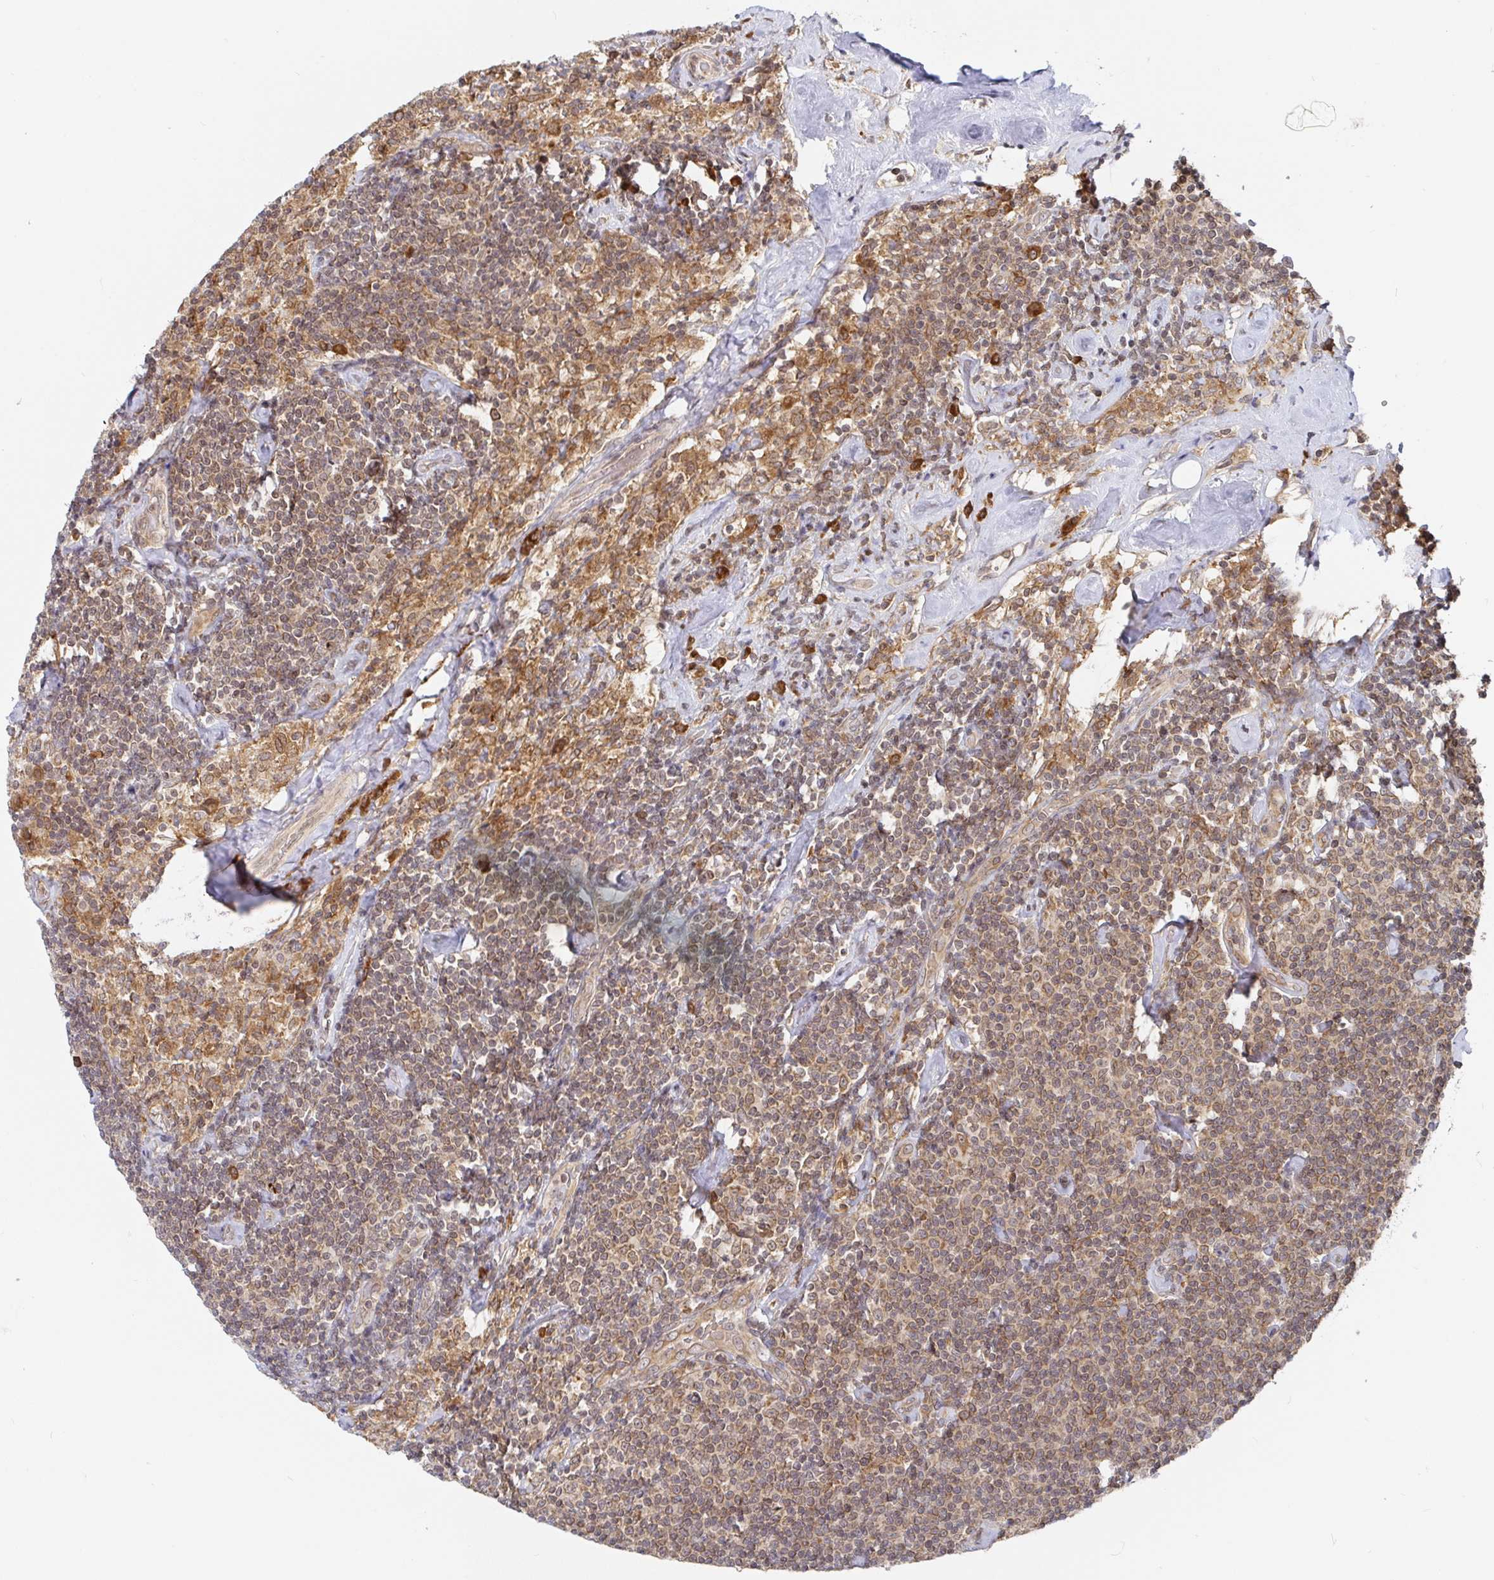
{"staining": {"intensity": "moderate", "quantity": ">75%", "location": "cytoplasmic/membranous"}, "tissue": "lymphoma", "cell_type": "Tumor cells", "image_type": "cancer", "snomed": [{"axis": "morphology", "description": "Malignant lymphoma, non-Hodgkin's type, Low grade"}, {"axis": "topography", "description": "Lymph node"}], "caption": "This micrograph reveals malignant lymphoma, non-Hodgkin's type (low-grade) stained with immunohistochemistry (IHC) to label a protein in brown. The cytoplasmic/membranous of tumor cells show moderate positivity for the protein. Nuclei are counter-stained blue.", "gene": "ALG1", "patient": {"sex": "male", "age": 81}}